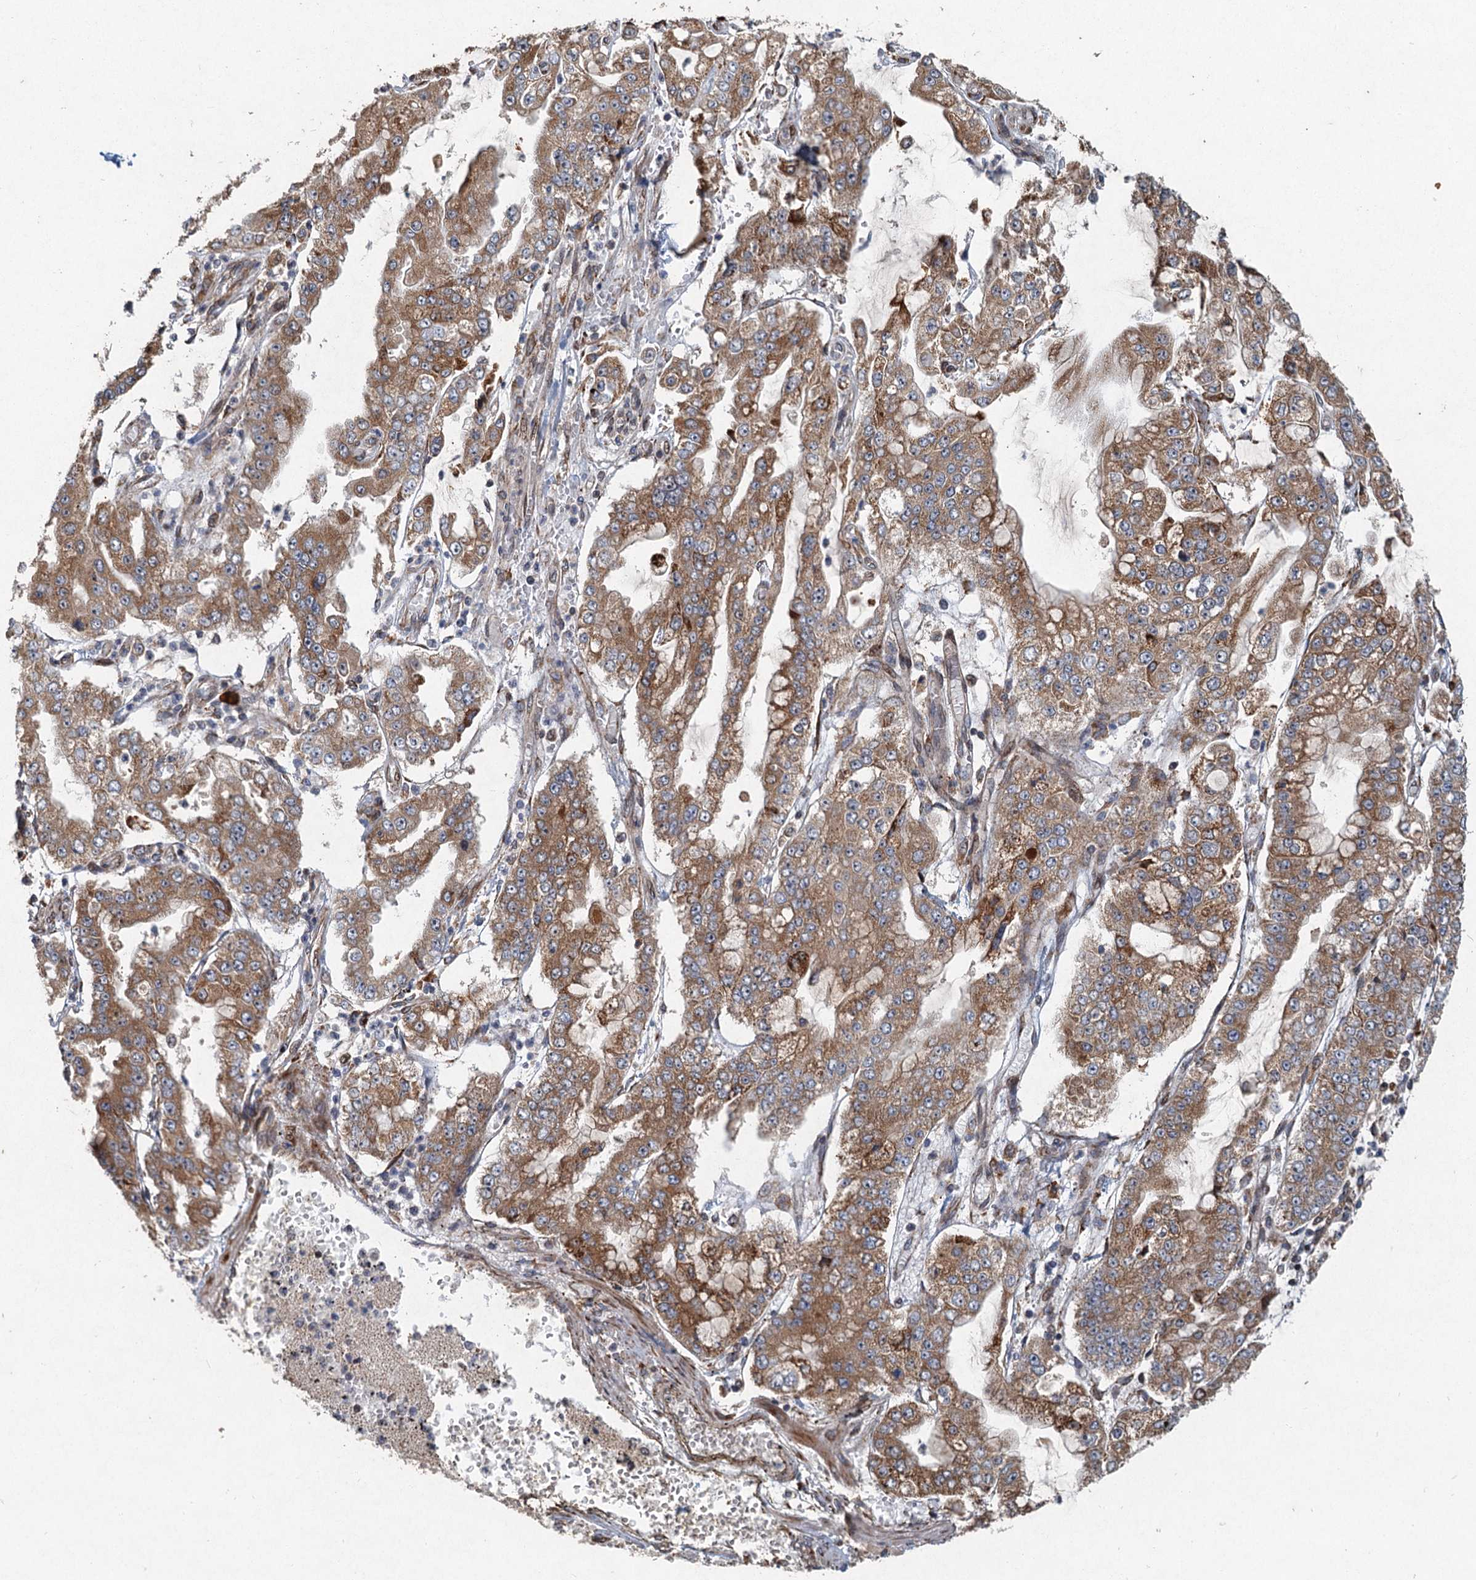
{"staining": {"intensity": "moderate", "quantity": ">75%", "location": "cytoplasmic/membranous"}, "tissue": "stomach cancer", "cell_type": "Tumor cells", "image_type": "cancer", "snomed": [{"axis": "morphology", "description": "Adenocarcinoma, NOS"}, {"axis": "topography", "description": "Stomach"}], "caption": "Immunohistochemical staining of stomach cancer (adenocarcinoma) demonstrates moderate cytoplasmic/membranous protein positivity in approximately >75% of tumor cells.", "gene": "SRPX2", "patient": {"sex": "male", "age": 76}}